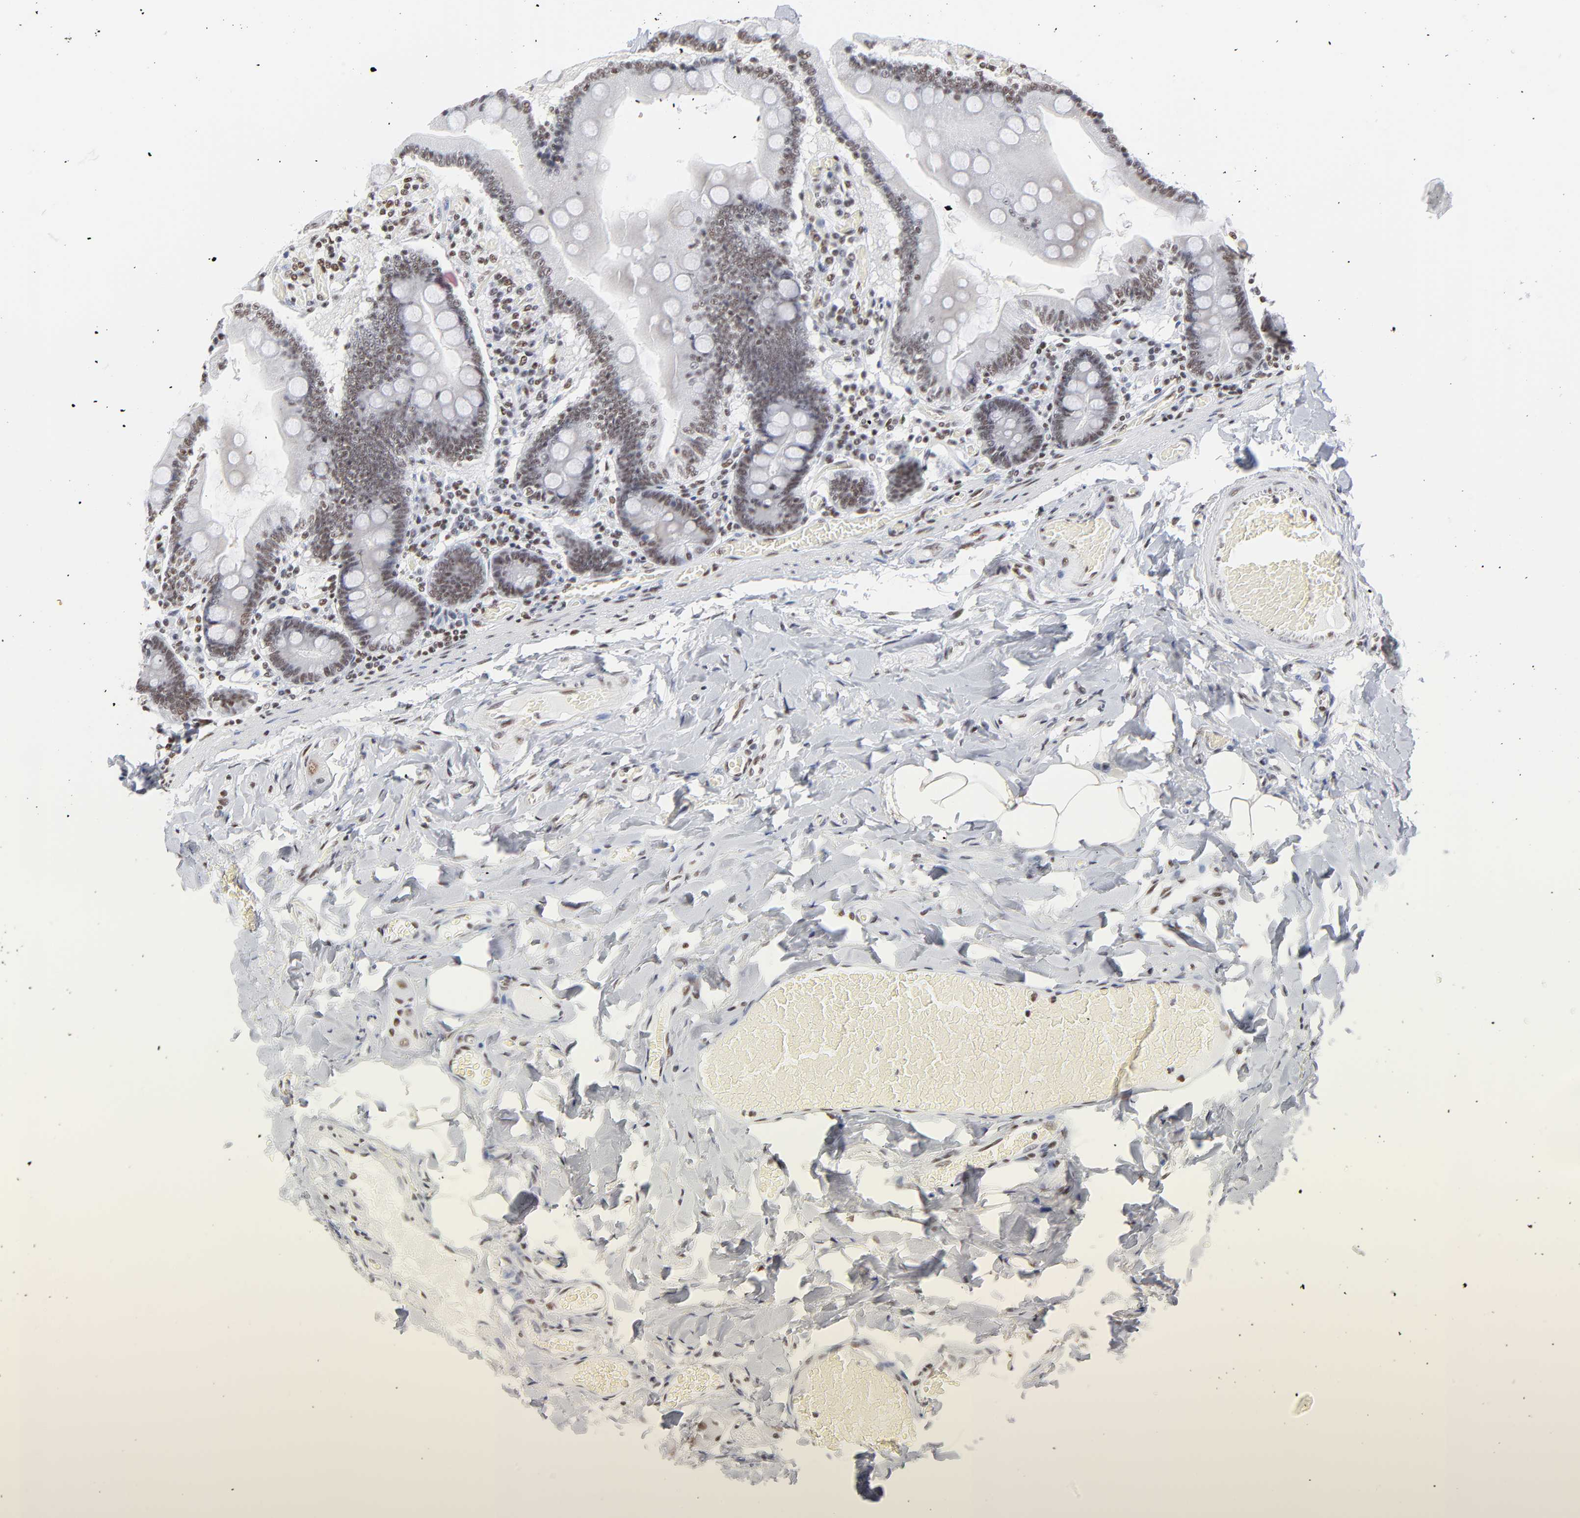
{"staining": {"intensity": "strong", "quantity": ">75%", "location": "nuclear"}, "tissue": "duodenum", "cell_type": "Glandular cells", "image_type": "normal", "snomed": [{"axis": "morphology", "description": "Normal tissue, NOS"}, {"axis": "topography", "description": "Duodenum"}], "caption": "Immunohistochemical staining of normal duodenum reveals >75% levels of strong nuclear protein staining in approximately >75% of glandular cells. (DAB (3,3'-diaminobenzidine) IHC, brown staining for protein, blue staining for nuclei).", "gene": "CREB1", "patient": {"sex": "male", "age": 66}}